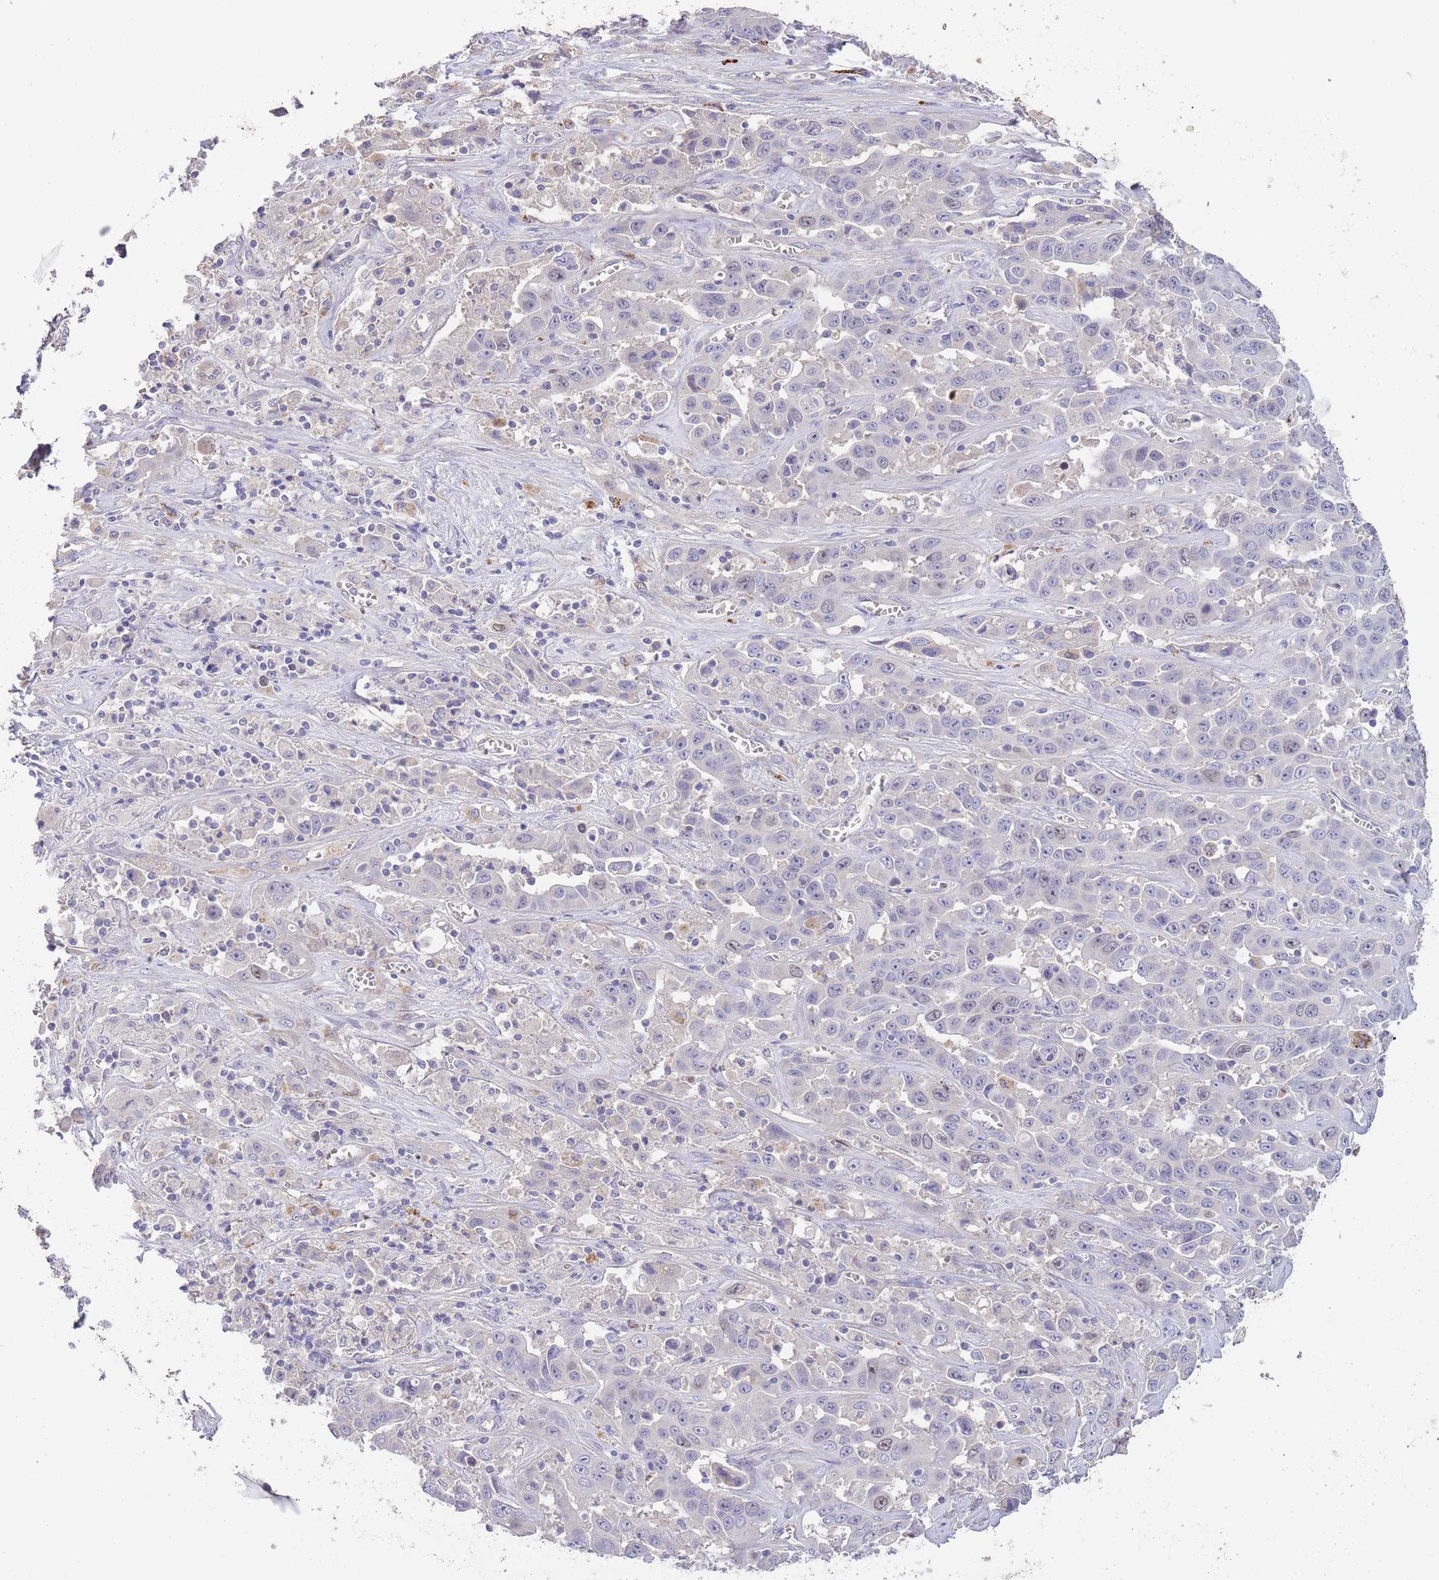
{"staining": {"intensity": "negative", "quantity": "none", "location": "none"}, "tissue": "liver cancer", "cell_type": "Tumor cells", "image_type": "cancer", "snomed": [{"axis": "morphology", "description": "Cholangiocarcinoma"}, {"axis": "topography", "description": "Liver"}], "caption": "The immunohistochemistry histopathology image has no significant staining in tumor cells of liver cancer tissue.", "gene": "PIMREG", "patient": {"sex": "female", "age": 52}}